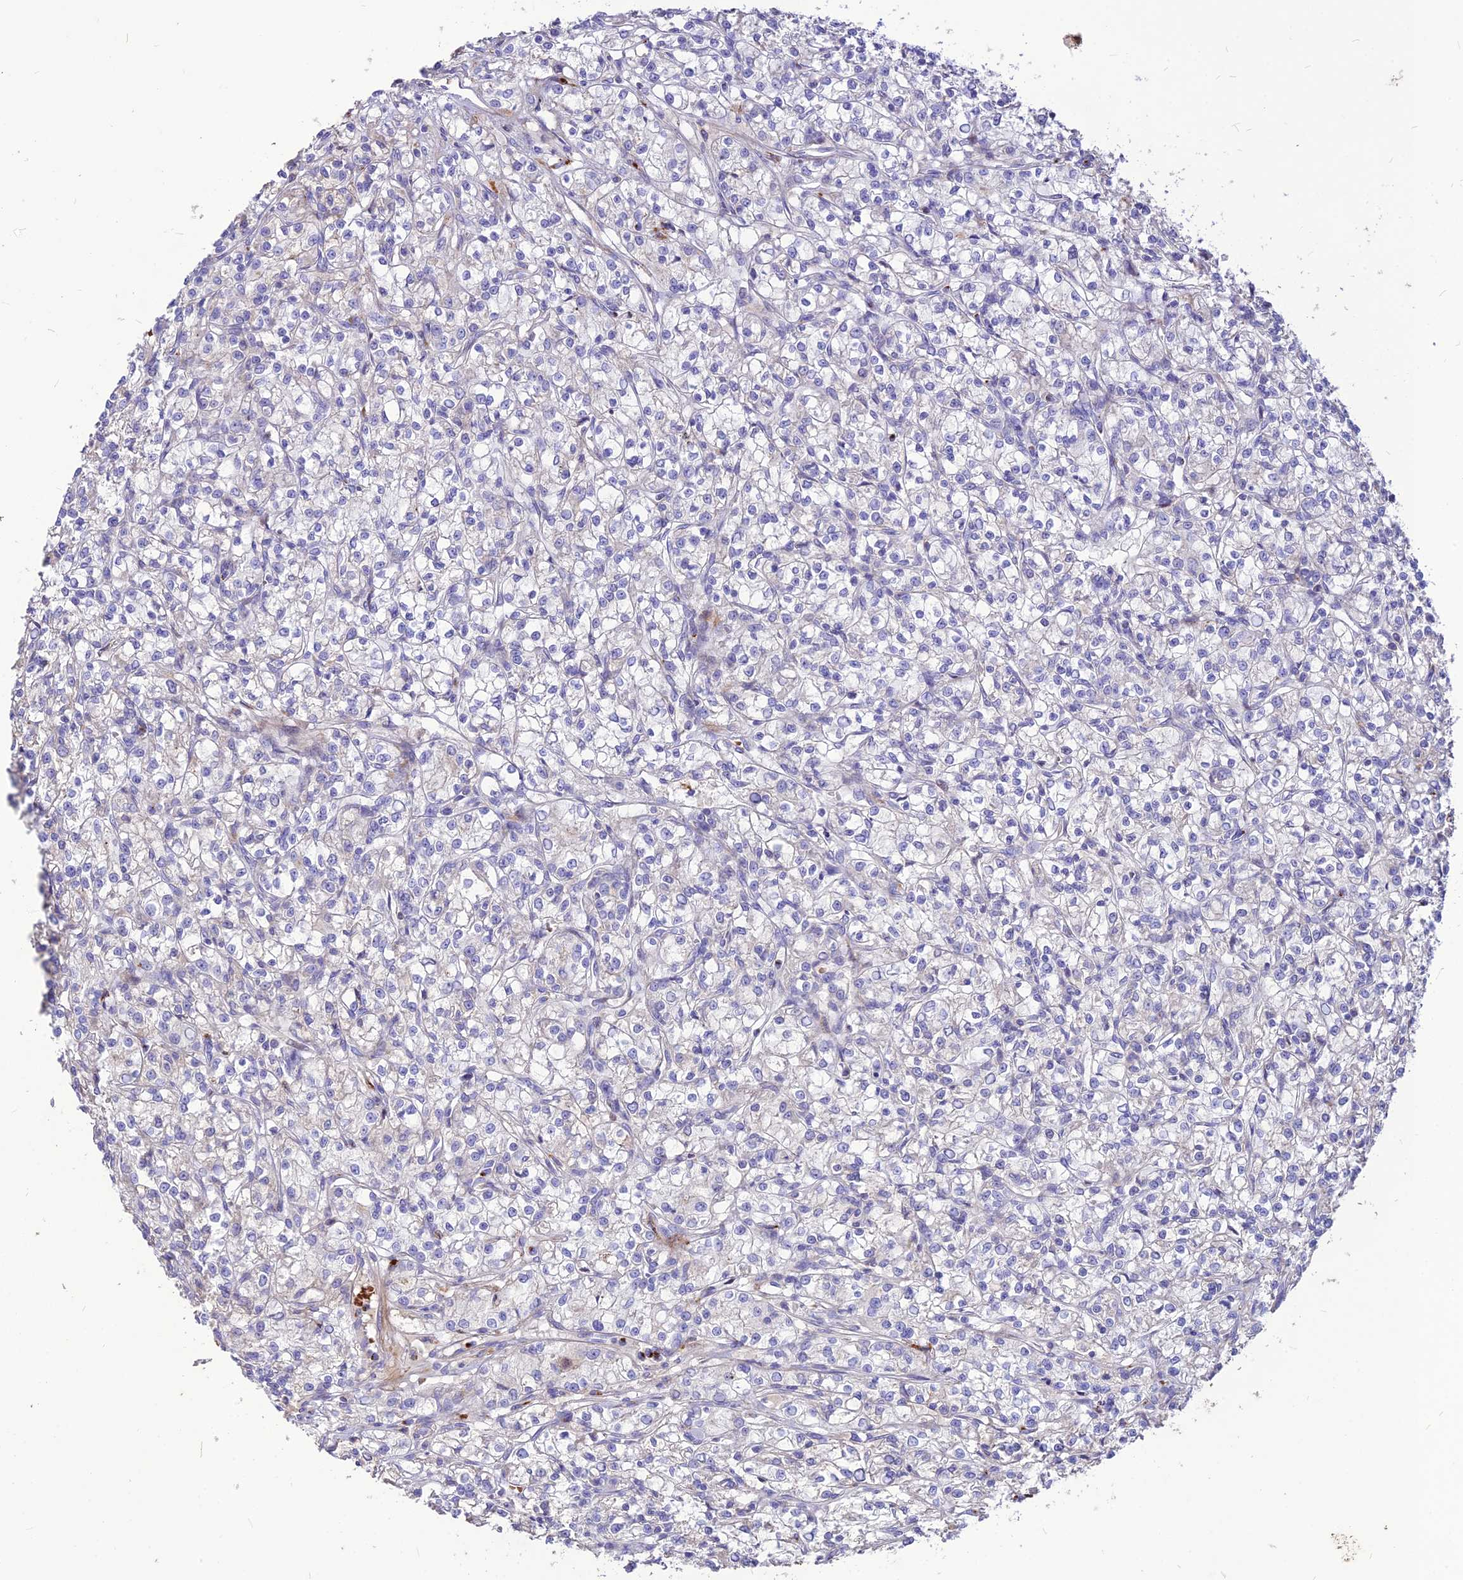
{"staining": {"intensity": "negative", "quantity": "none", "location": "none"}, "tissue": "renal cancer", "cell_type": "Tumor cells", "image_type": "cancer", "snomed": [{"axis": "morphology", "description": "Adenocarcinoma, NOS"}, {"axis": "topography", "description": "Kidney"}], "caption": "Human adenocarcinoma (renal) stained for a protein using immunohistochemistry displays no expression in tumor cells.", "gene": "RIMOC1", "patient": {"sex": "female", "age": 59}}